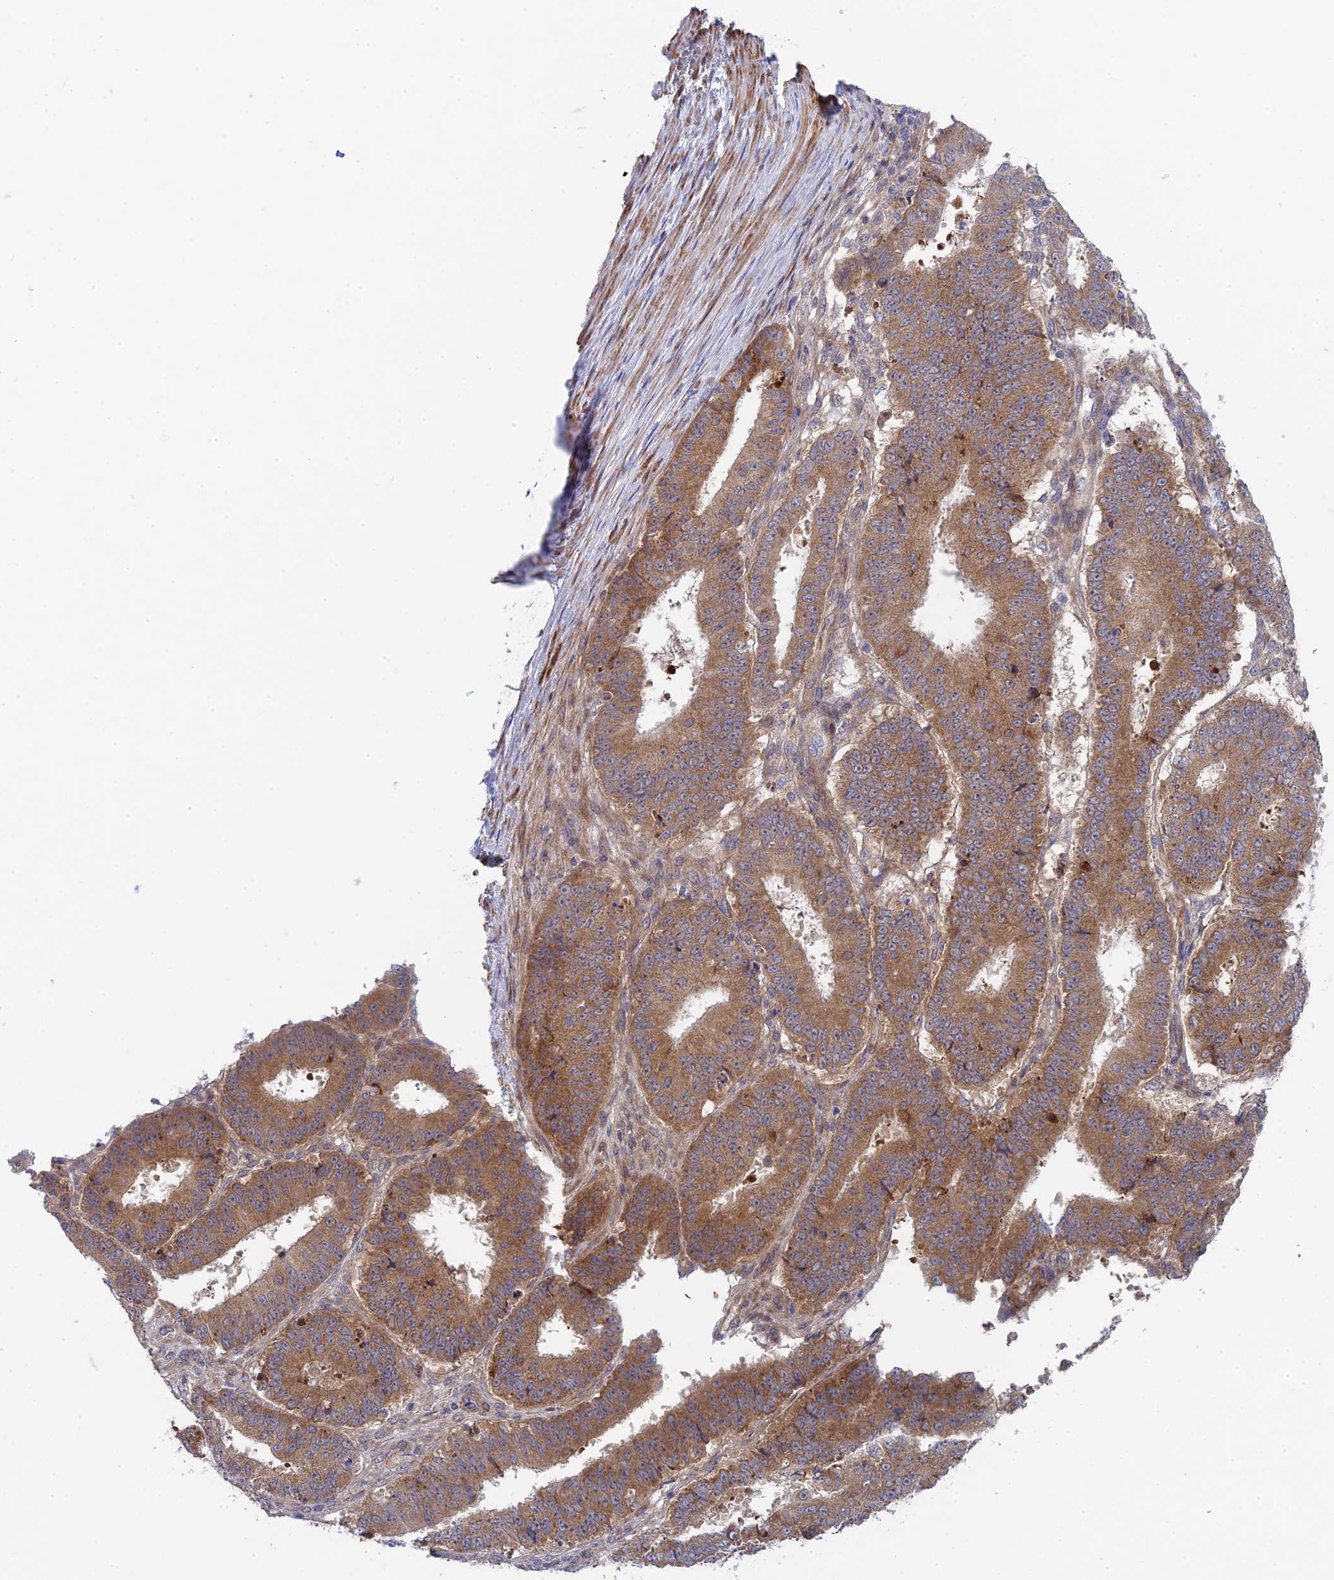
{"staining": {"intensity": "moderate", "quantity": ">75%", "location": "cytoplasmic/membranous"}, "tissue": "ovarian cancer", "cell_type": "Tumor cells", "image_type": "cancer", "snomed": [{"axis": "morphology", "description": "Carcinoma, endometroid"}, {"axis": "topography", "description": "Appendix"}, {"axis": "topography", "description": "Ovary"}], "caption": "Protein expression analysis of human endometroid carcinoma (ovarian) reveals moderate cytoplasmic/membranous expression in about >75% of tumor cells.", "gene": "INCA1", "patient": {"sex": "female", "age": 42}}